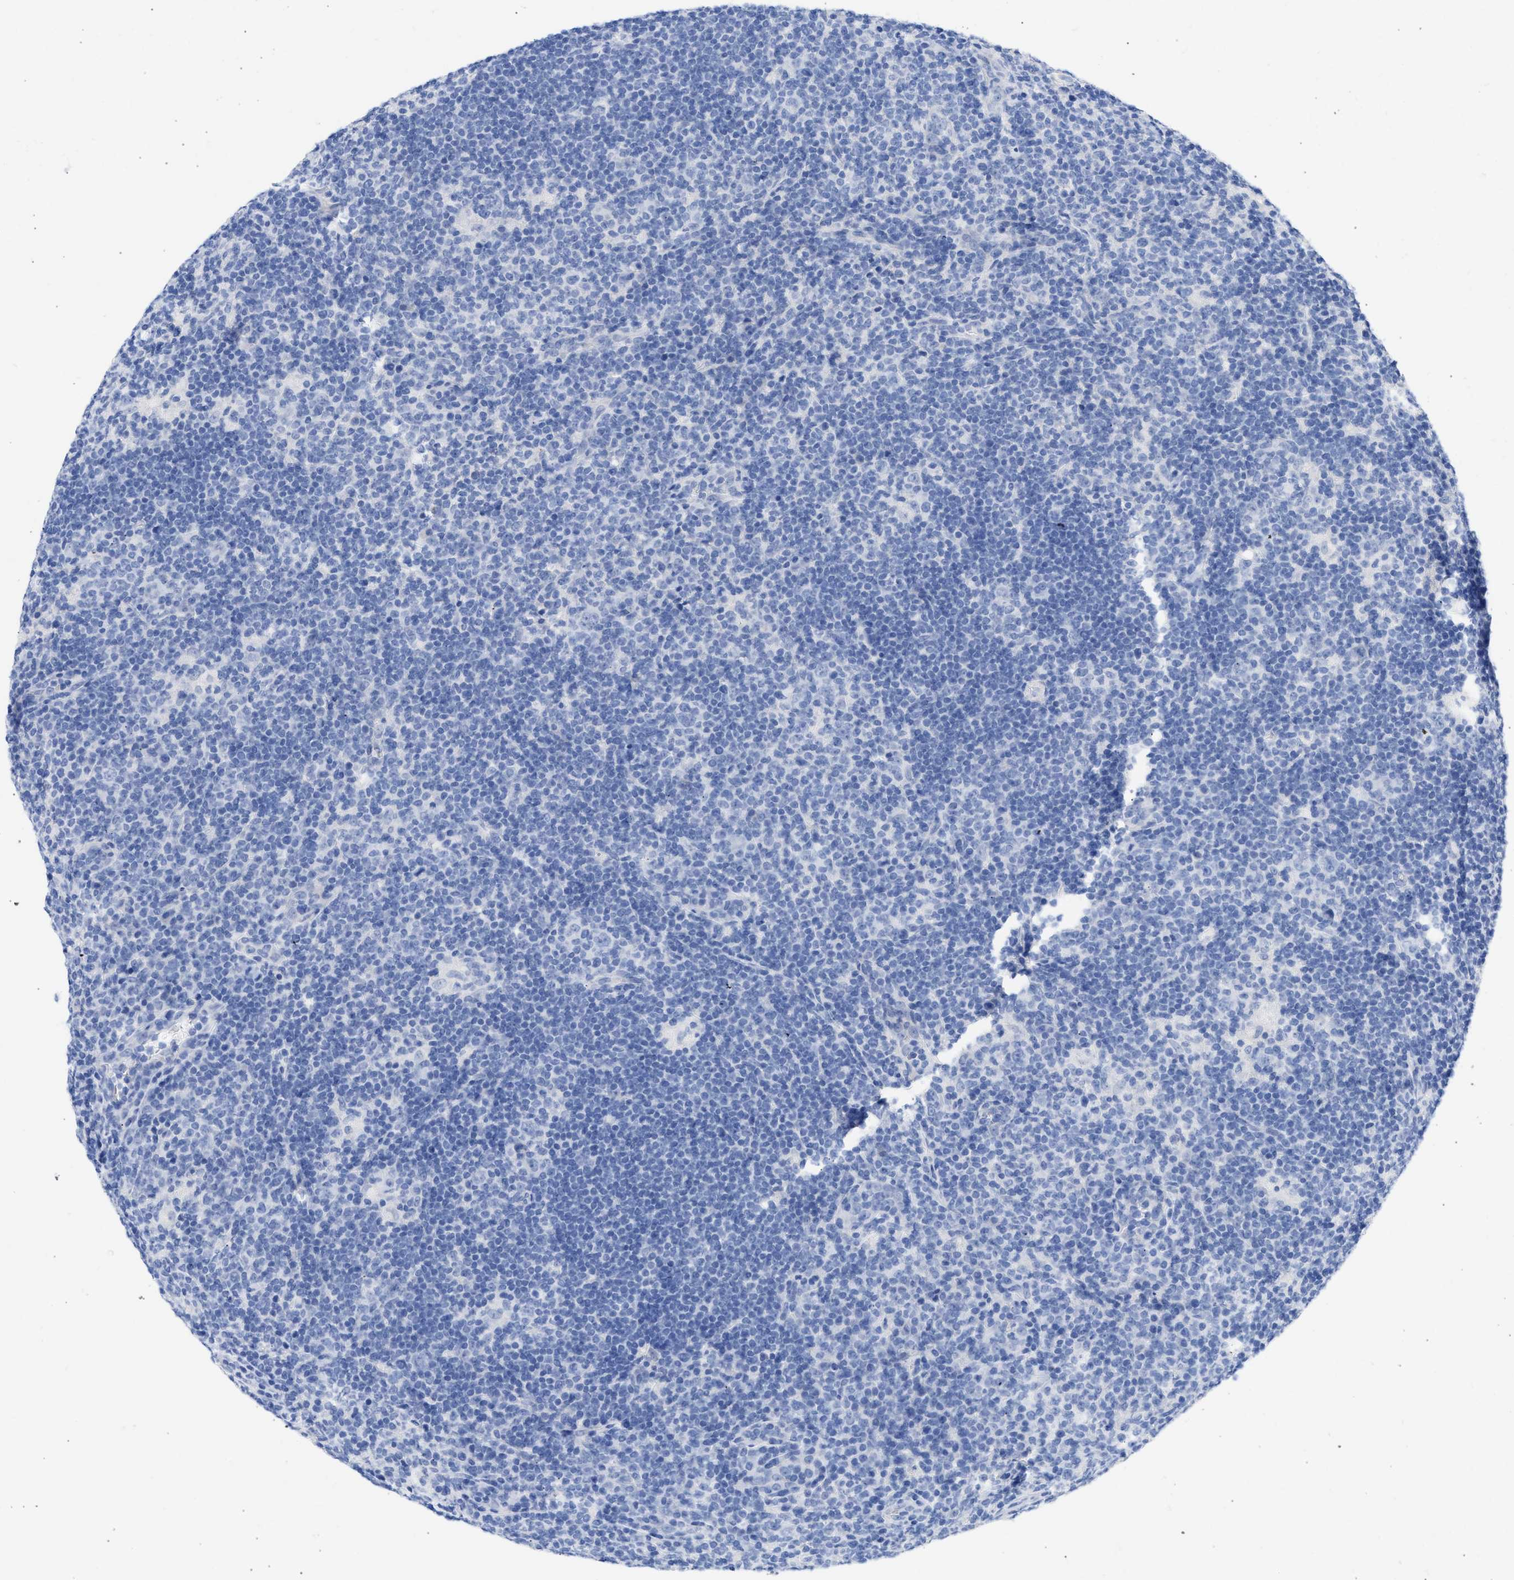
{"staining": {"intensity": "negative", "quantity": "none", "location": "none"}, "tissue": "lymphoma", "cell_type": "Tumor cells", "image_type": "cancer", "snomed": [{"axis": "morphology", "description": "Hodgkin's disease, NOS"}, {"axis": "topography", "description": "Lymph node"}], "caption": "Histopathology image shows no protein expression in tumor cells of lymphoma tissue. (DAB (3,3'-diaminobenzidine) IHC with hematoxylin counter stain).", "gene": "RSPH1", "patient": {"sex": "female", "age": 57}}